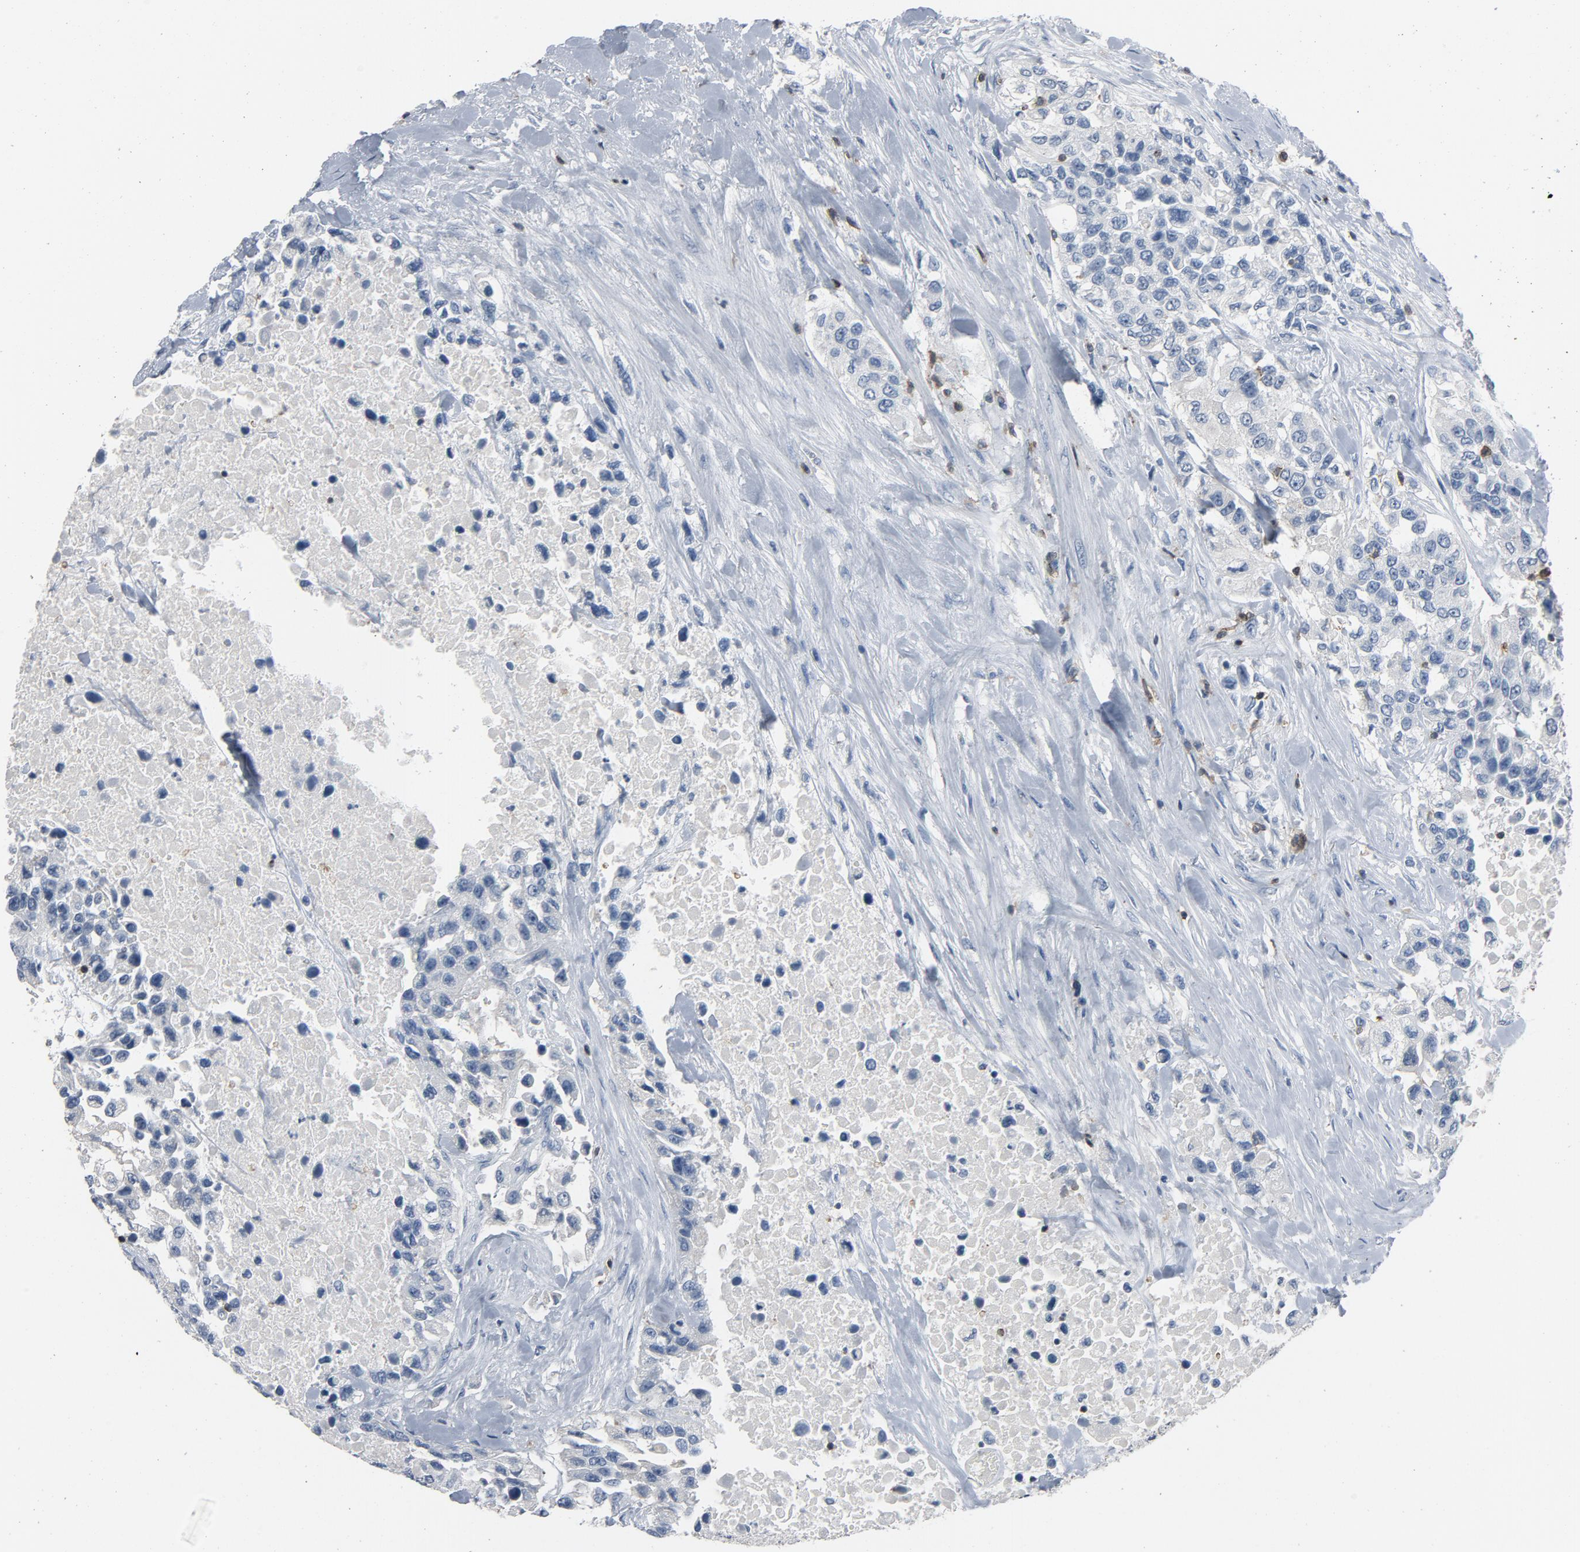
{"staining": {"intensity": "negative", "quantity": "none", "location": "none"}, "tissue": "urothelial cancer", "cell_type": "Tumor cells", "image_type": "cancer", "snomed": [{"axis": "morphology", "description": "Urothelial carcinoma, High grade"}, {"axis": "topography", "description": "Urinary bladder"}], "caption": "This is an immunohistochemistry photomicrograph of human urothelial carcinoma (high-grade). There is no staining in tumor cells.", "gene": "LCK", "patient": {"sex": "female", "age": 80}}